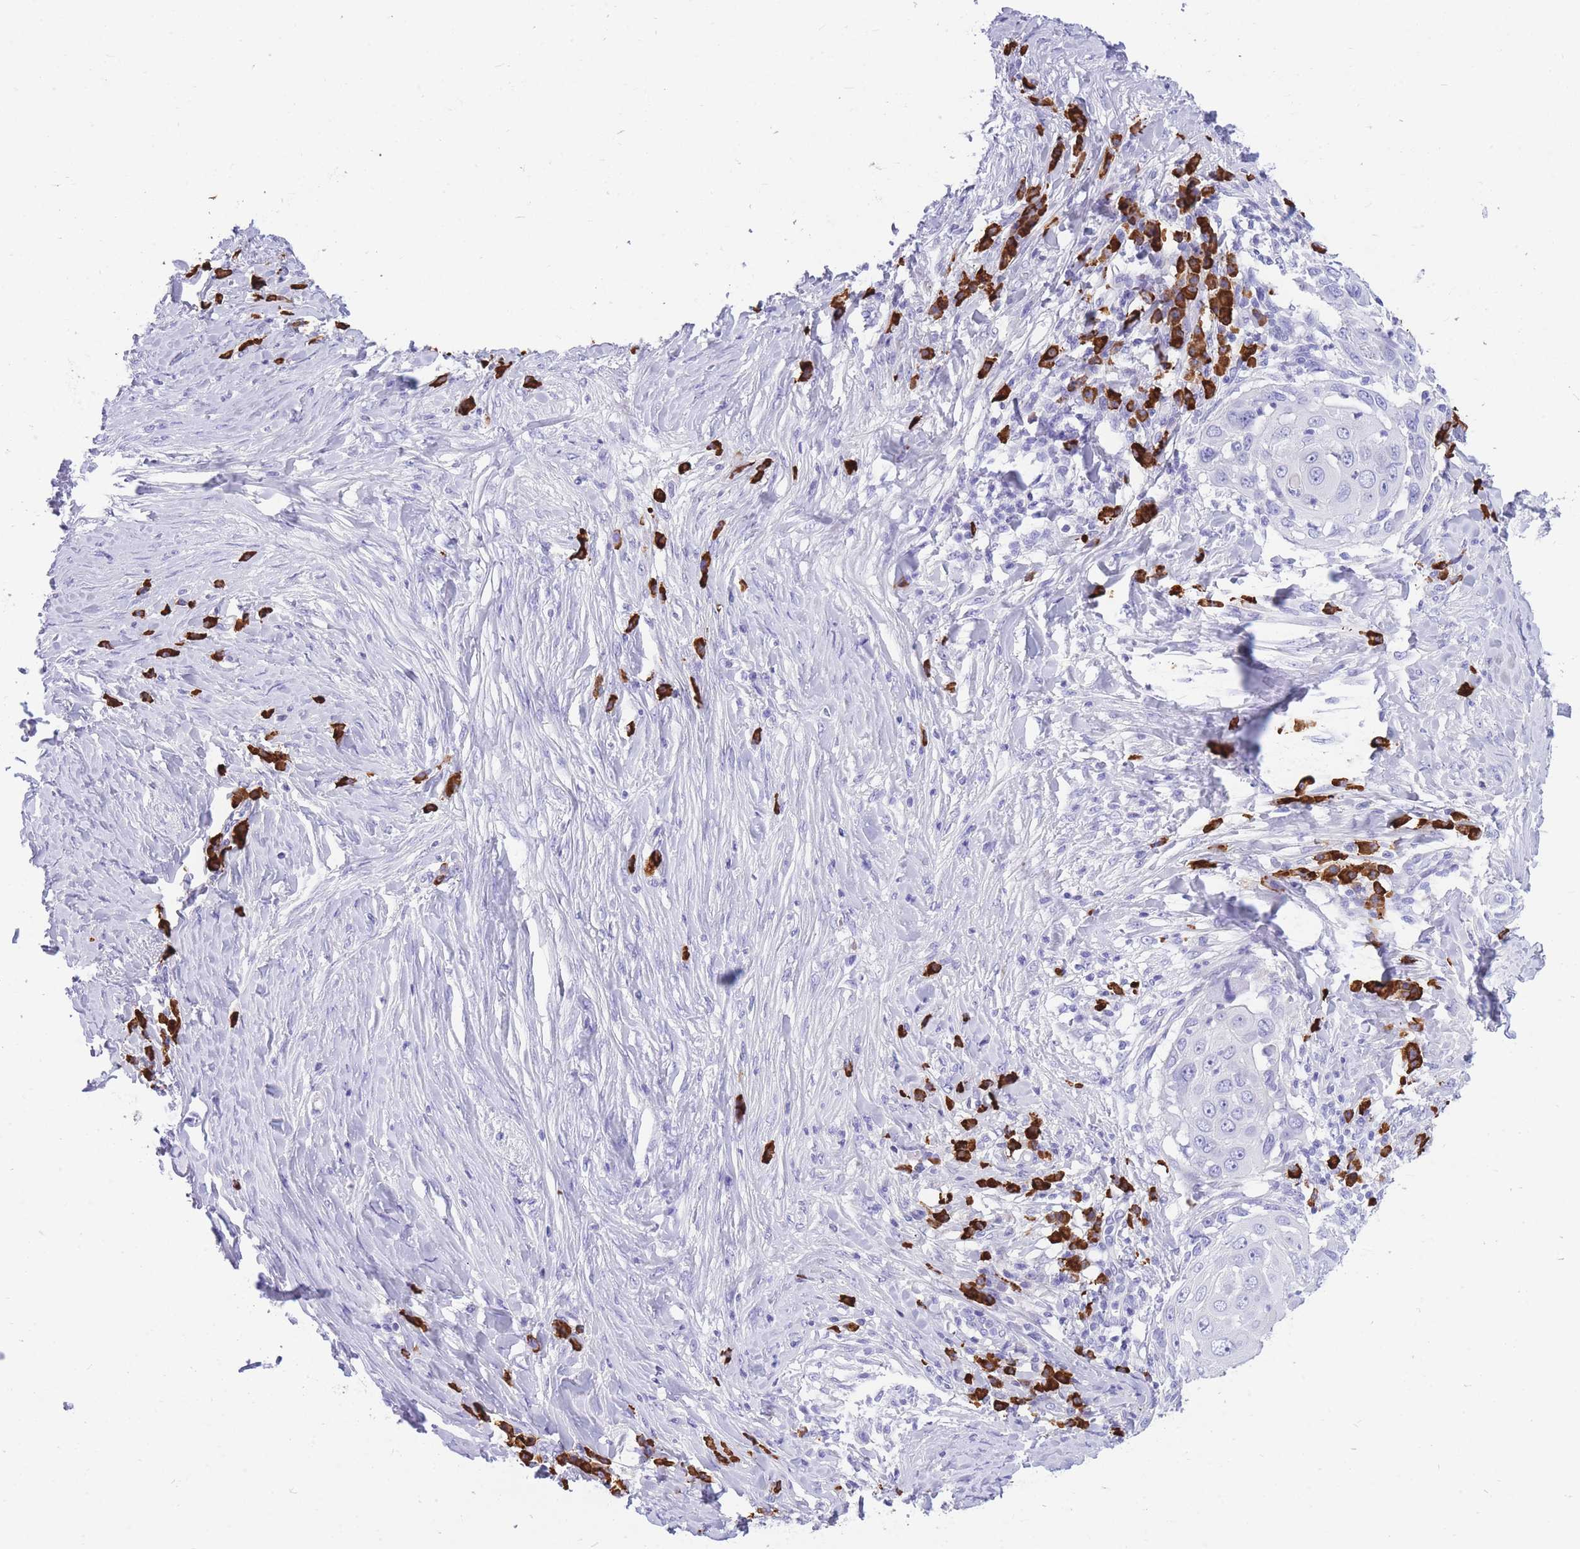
{"staining": {"intensity": "negative", "quantity": "none", "location": "none"}, "tissue": "skin cancer", "cell_type": "Tumor cells", "image_type": "cancer", "snomed": [{"axis": "morphology", "description": "Squamous cell carcinoma, NOS"}, {"axis": "topography", "description": "Skin"}], "caption": "Skin cancer (squamous cell carcinoma) was stained to show a protein in brown. There is no significant positivity in tumor cells. (DAB (3,3'-diaminobenzidine) immunohistochemistry with hematoxylin counter stain).", "gene": "ZFP62", "patient": {"sex": "female", "age": 44}}